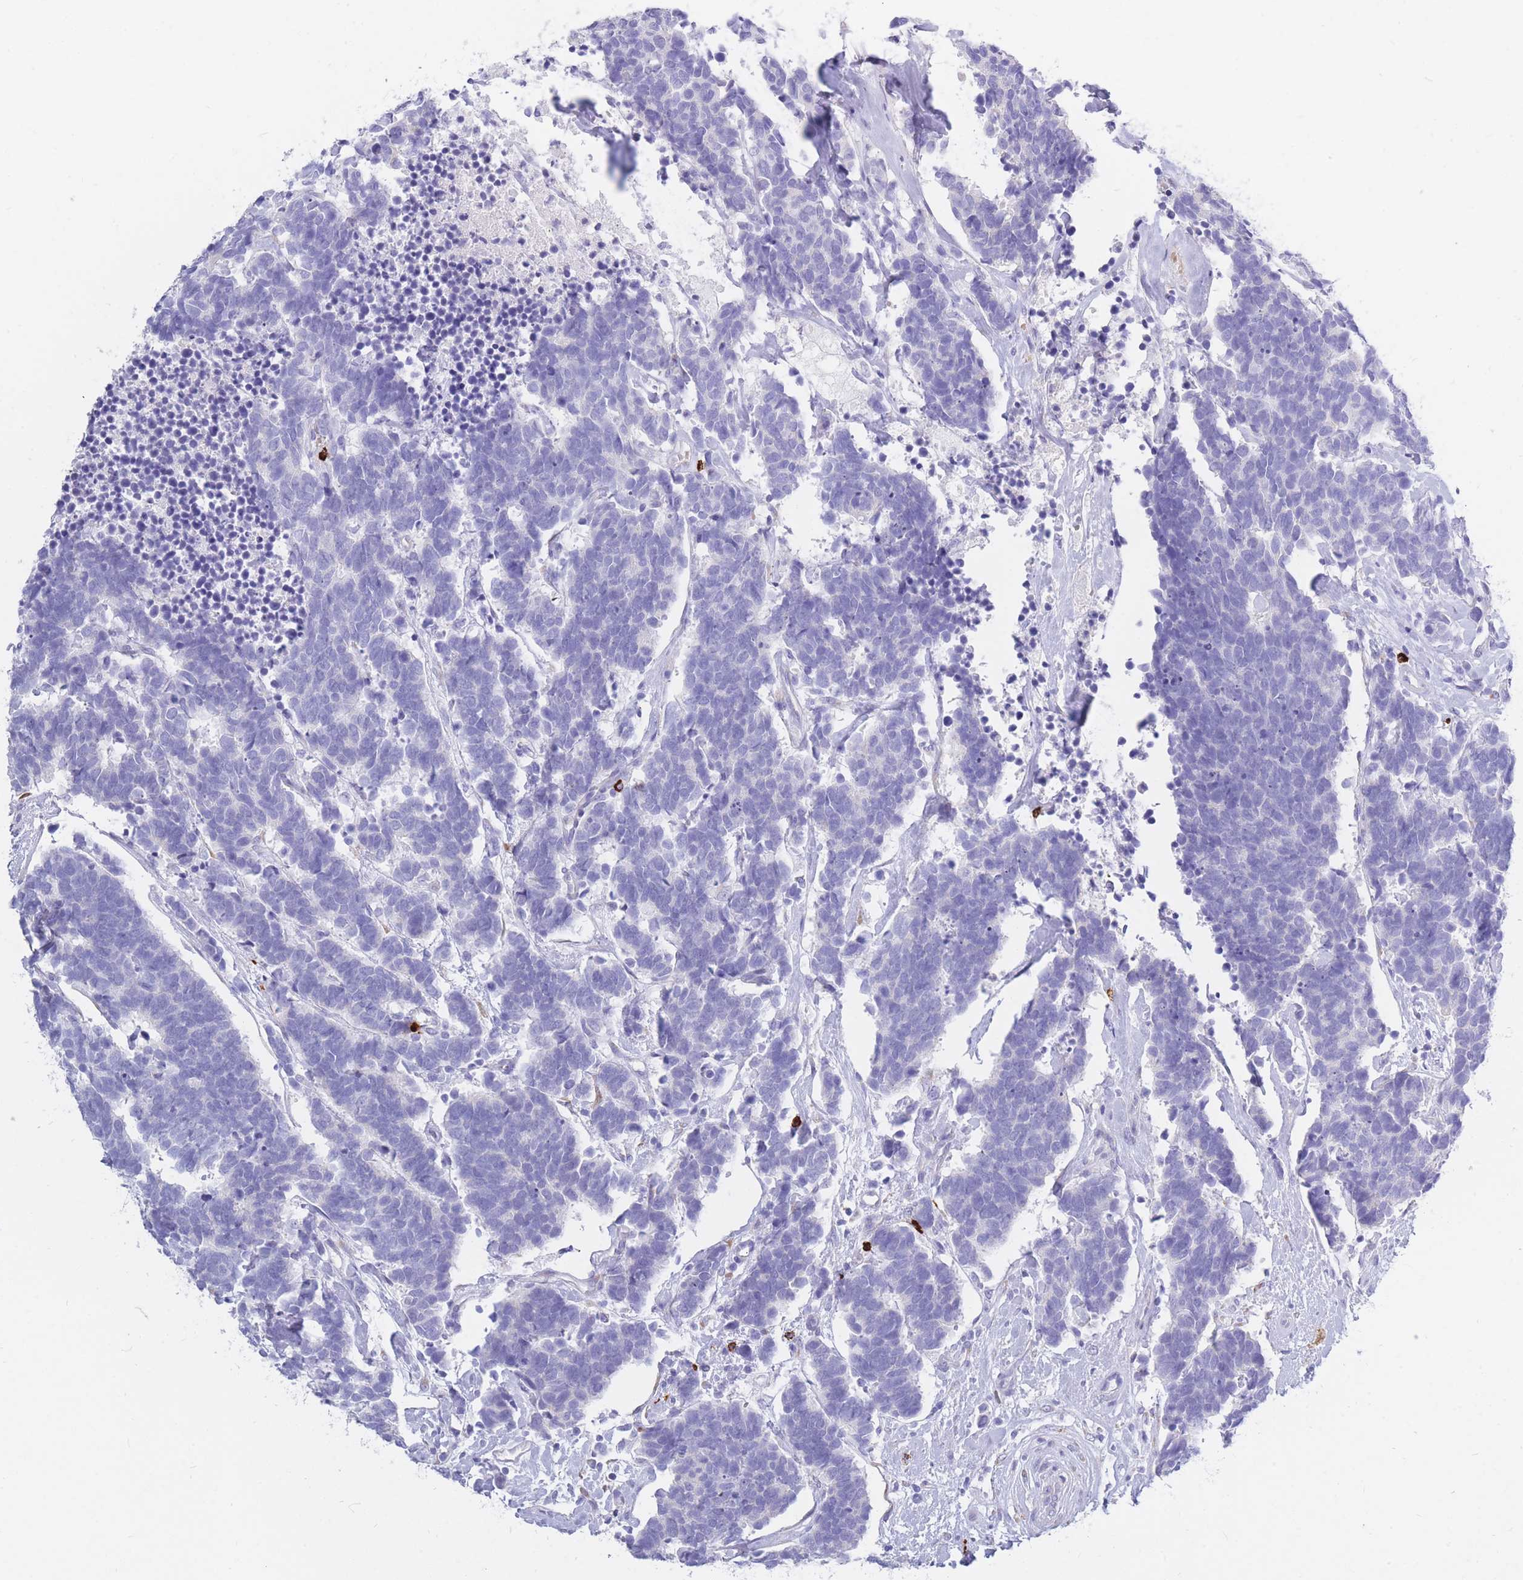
{"staining": {"intensity": "negative", "quantity": "none", "location": "none"}, "tissue": "carcinoid", "cell_type": "Tumor cells", "image_type": "cancer", "snomed": [{"axis": "morphology", "description": "Carcinoma, NOS"}, {"axis": "morphology", "description": "Carcinoid, malignant, NOS"}, {"axis": "topography", "description": "Urinary bladder"}], "caption": "DAB immunohistochemical staining of carcinoid demonstrates no significant positivity in tumor cells.", "gene": "TPSD1", "patient": {"sex": "male", "age": 57}}